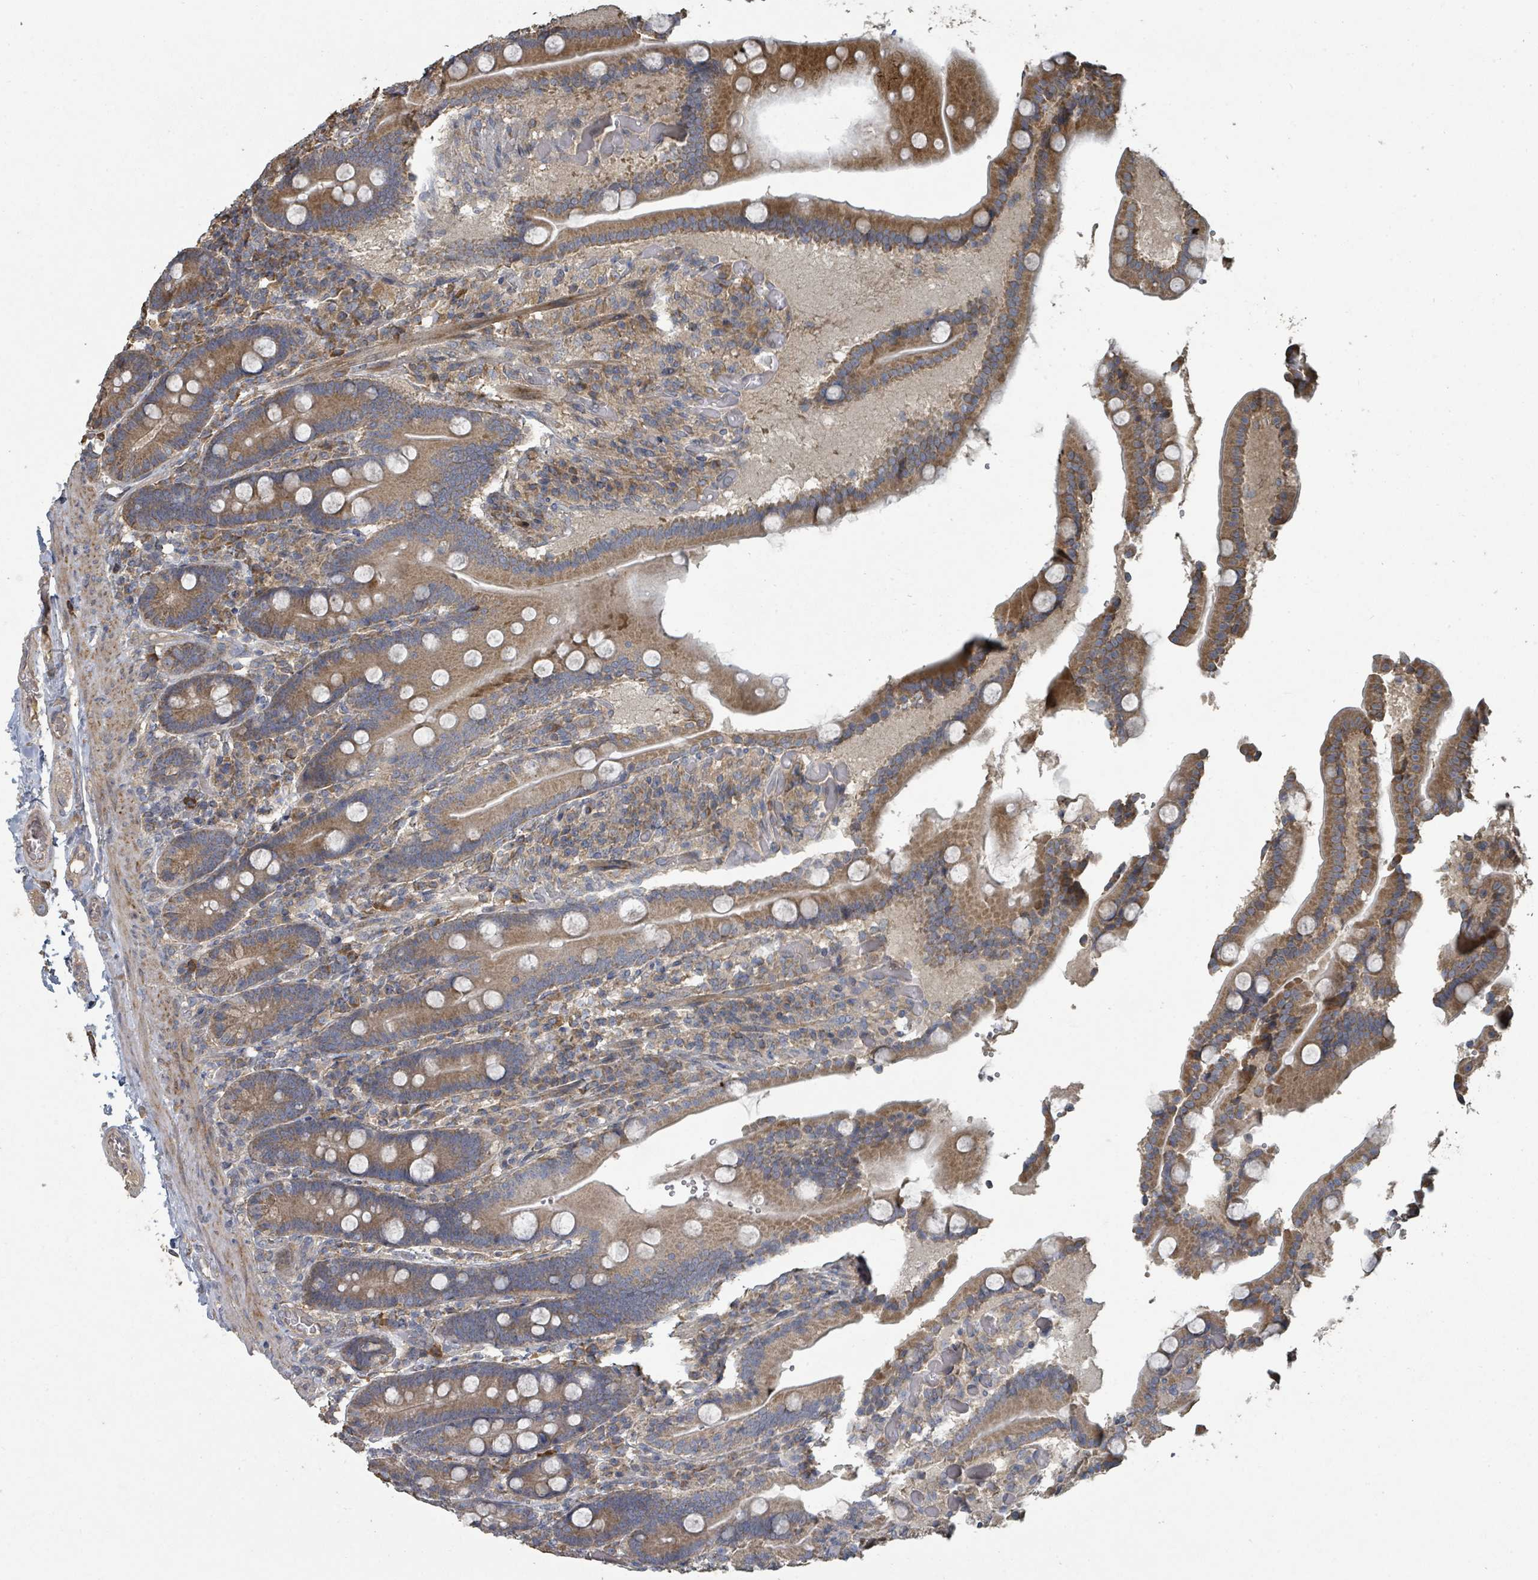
{"staining": {"intensity": "moderate", "quantity": ">75%", "location": "cytoplasmic/membranous"}, "tissue": "duodenum", "cell_type": "Glandular cells", "image_type": "normal", "snomed": [{"axis": "morphology", "description": "Normal tissue, NOS"}, {"axis": "topography", "description": "Duodenum"}], "caption": "Brown immunohistochemical staining in normal human duodenum shows moderate cytoplasmic/membranous positivity in about >75% of glandular cells.", "gene": "WDFY1", "patient": {"sex": "female", "age": 62}}